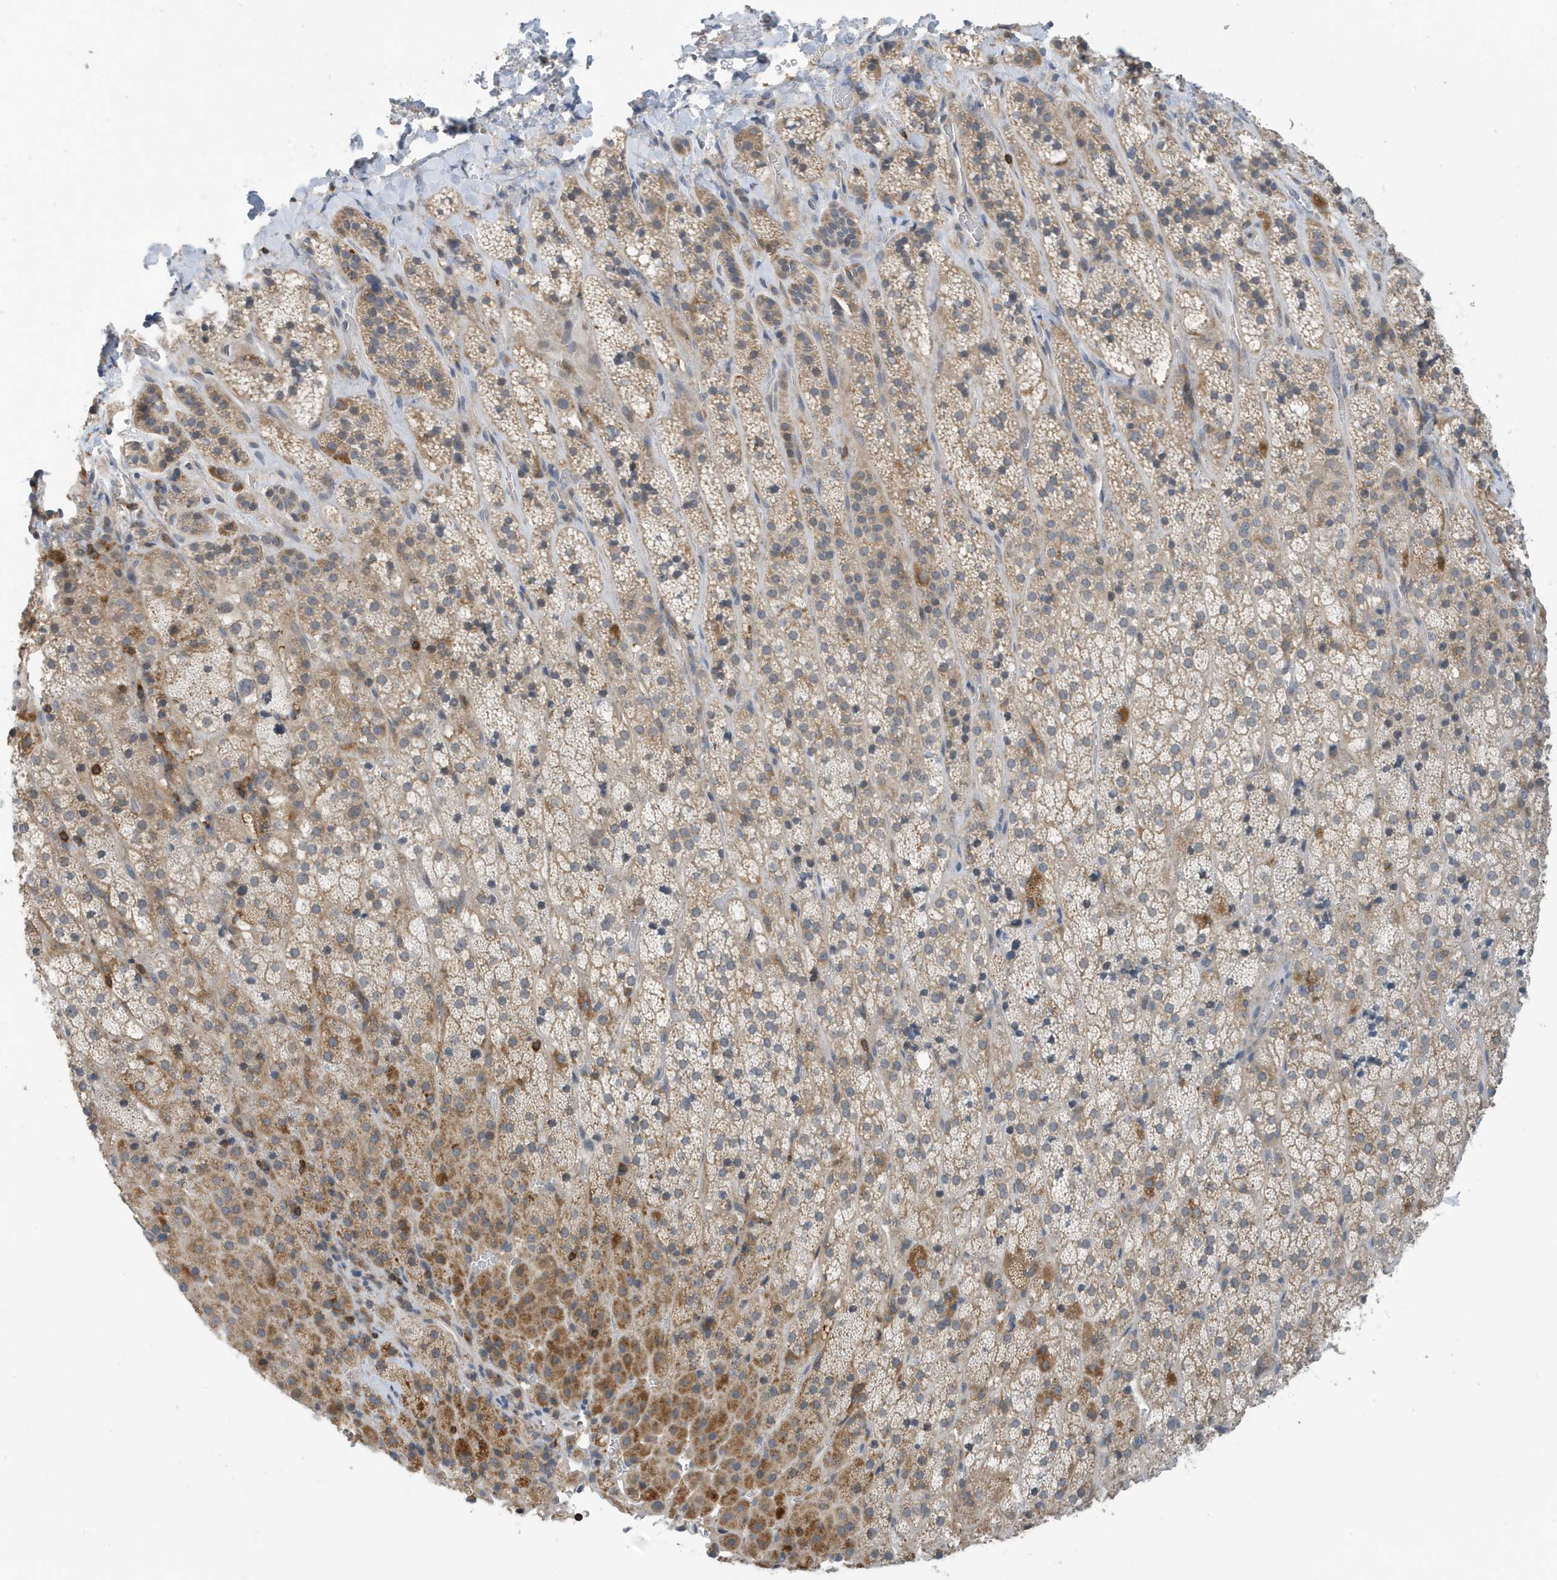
{"staining": {"intensity": "moderate", "quantity": "25%-75%", "location": "cytoplasmic/membranous"}, "tissue": "adrenal gland", "cell_type": "Glandular cells", "image_type": "normal", "snomed": [{"axis": "morphology", "description": "Normal tissue, NOS"}, {"axis": "topography", "description": "Adrenal gland"}], "caption": "The image reveals immunohistochemical staining of benign adrenal gland. There is moderate cytoplasmic/membranous expression is identified in approximately 25%-75% of glandular cells. (DAB = brown stain, brightfield microscopy at high magnification).", "gene": "NSUN3", "patient": {"sex": "female", "age": 57}}